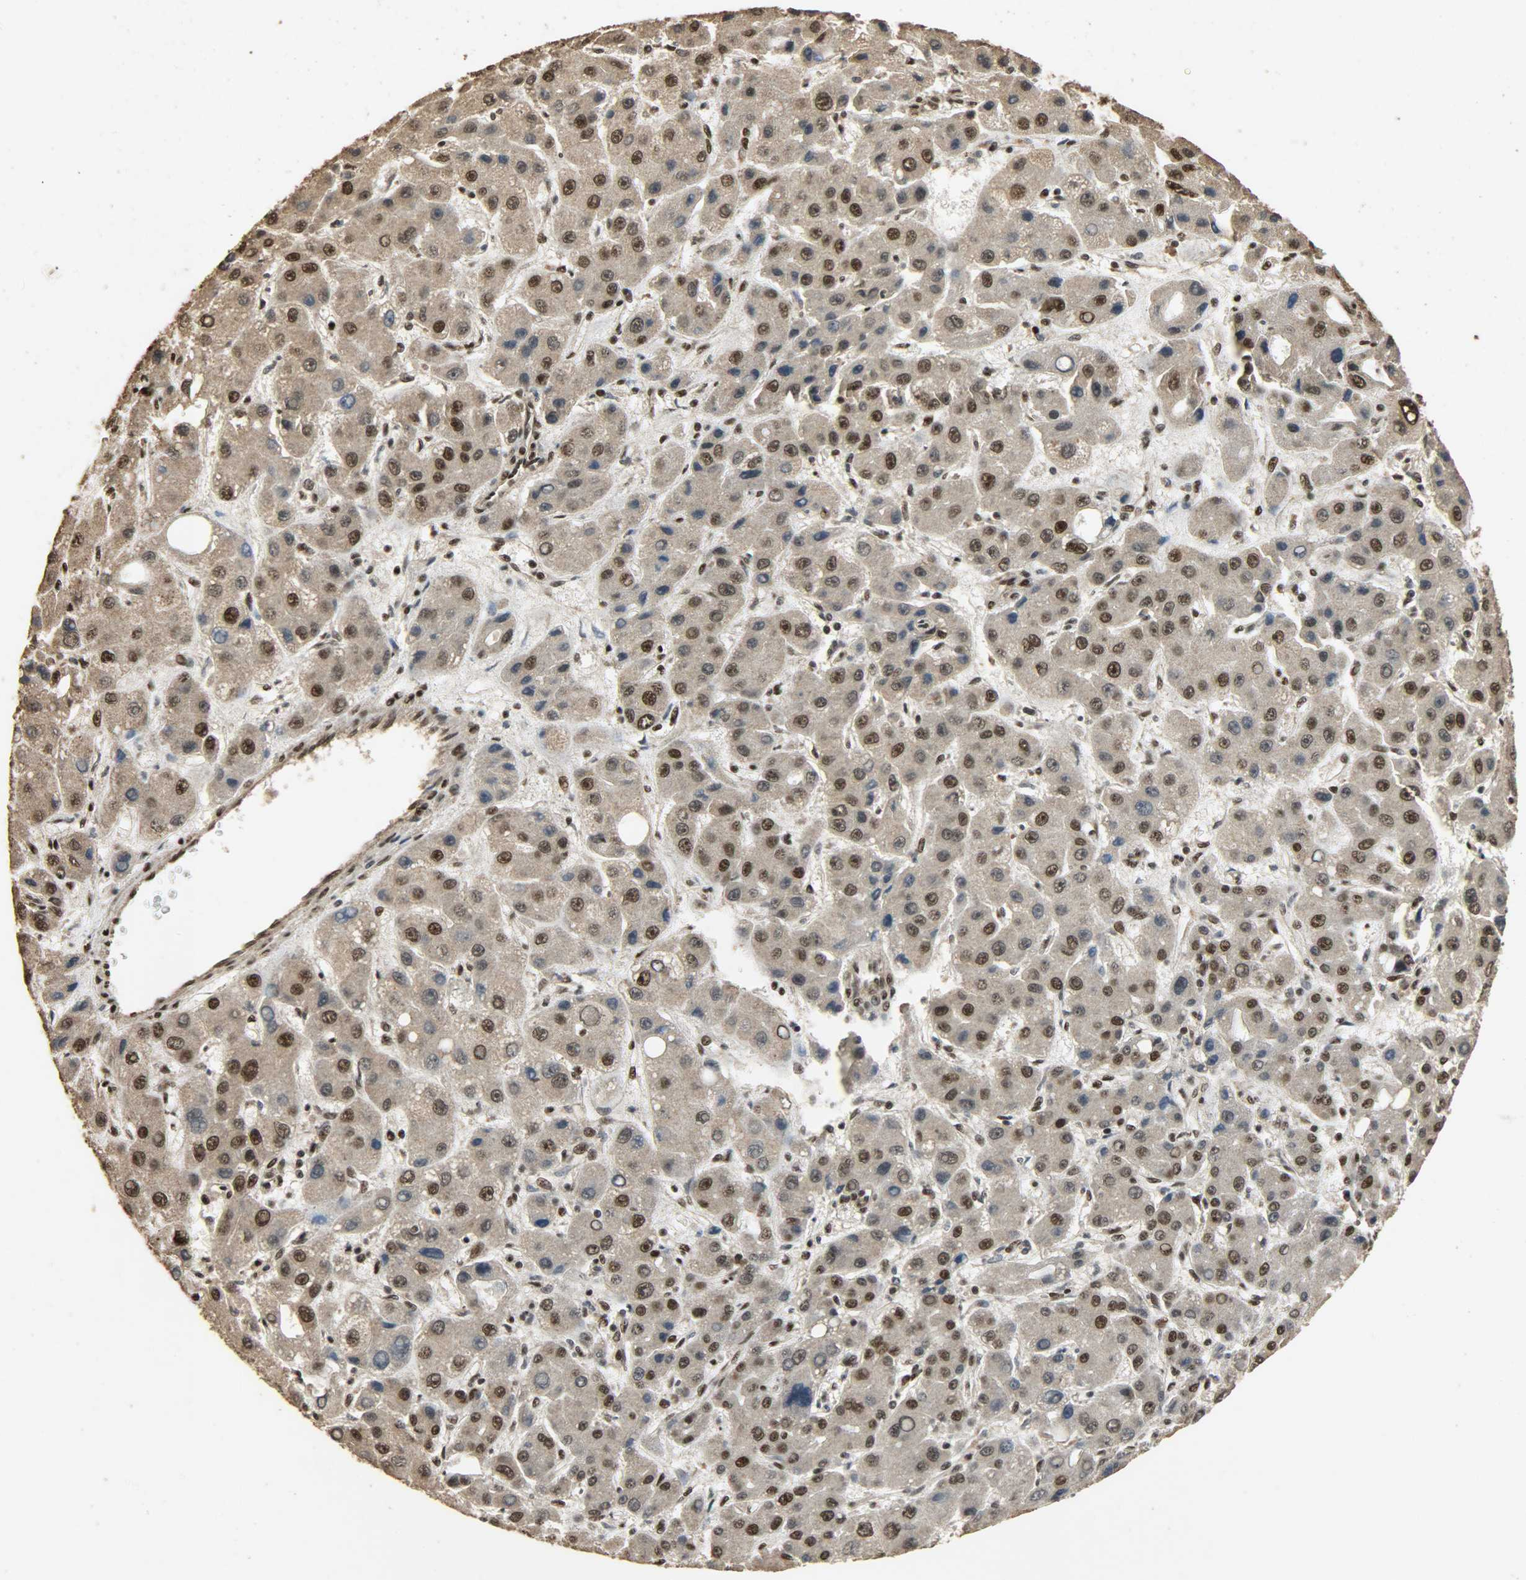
{"staining": {"intensity": "strong", "quantity": ">75%", "location": "nuclear"}, "tissue": "liver cancer", "cell_type": "Tumor cells", "image_type": "cancer", "snomed": [{"axis": "morphology", "description": "Carcinoma, Hepatocellular, NOS"}, {"axis": "topography", "description": "Liver"}], "caption": "A photomicrograph showing strong nuclear staining in about >75% of tumor cells in liver hepatocellular carcinoma, as visualized by brown immunohistochemical staining.", "gene": "CCNT2", "patient": {"sex": "male", "age": 55}}